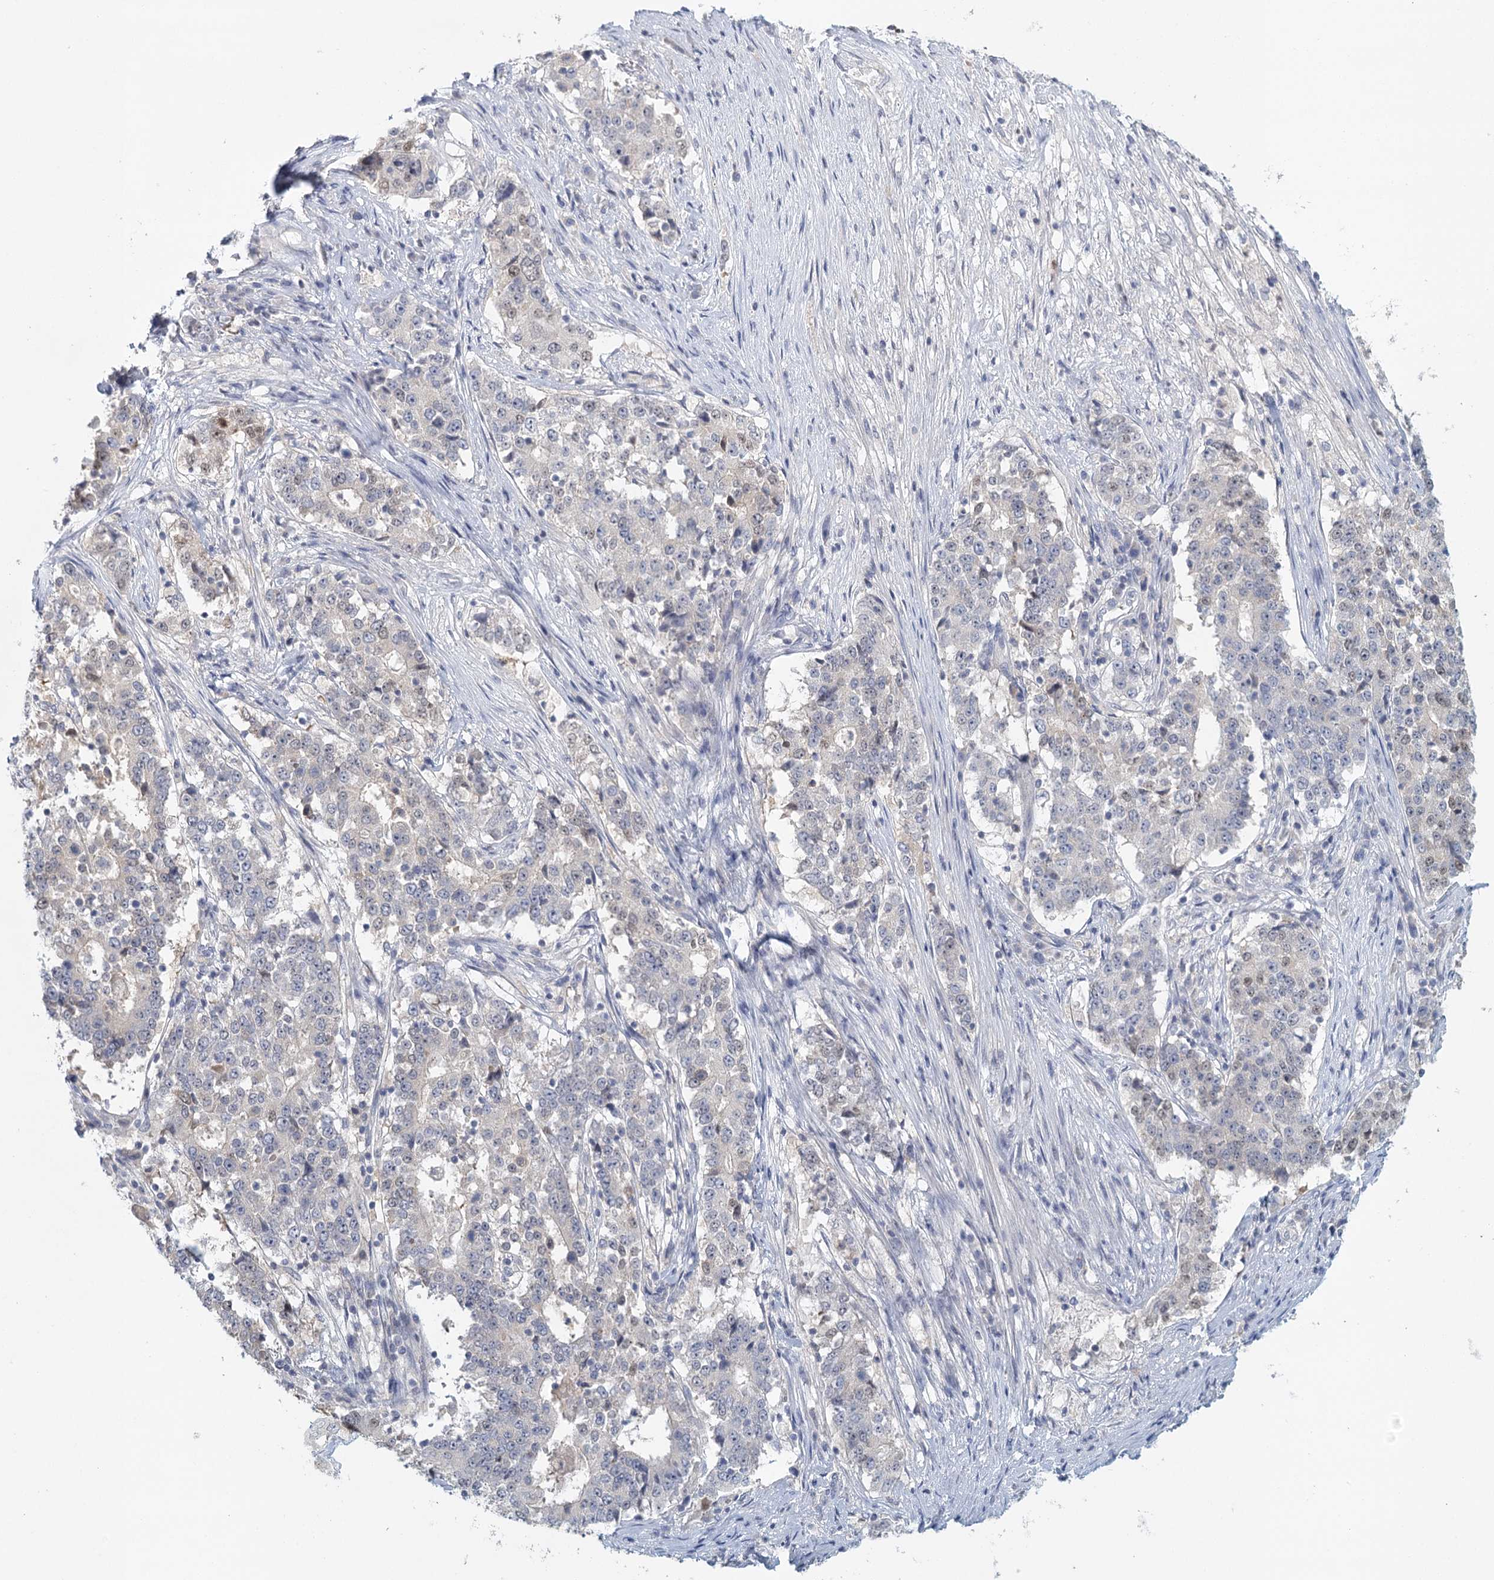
{"staining": {"intensity": "weak", "quantity": "<25%", "location": "nuclear"}, "tissue": "stomach cancer", "cell_type": "Tumor cells", "image_type": "cancer", "snomed": [{"axis": "morphology", "description": "Adenocarcinoma, NOS"}, {"axis": "topography", "description": "Stomach"}], "caption": "DAB (3,3'-diaminobenzidine) immunohistochemical staining of human stomach adenocarcinoma shows no significant expression in tumor cells.", "gene": "MYO7B", "patient": {"sex": "male", "age": 59}}